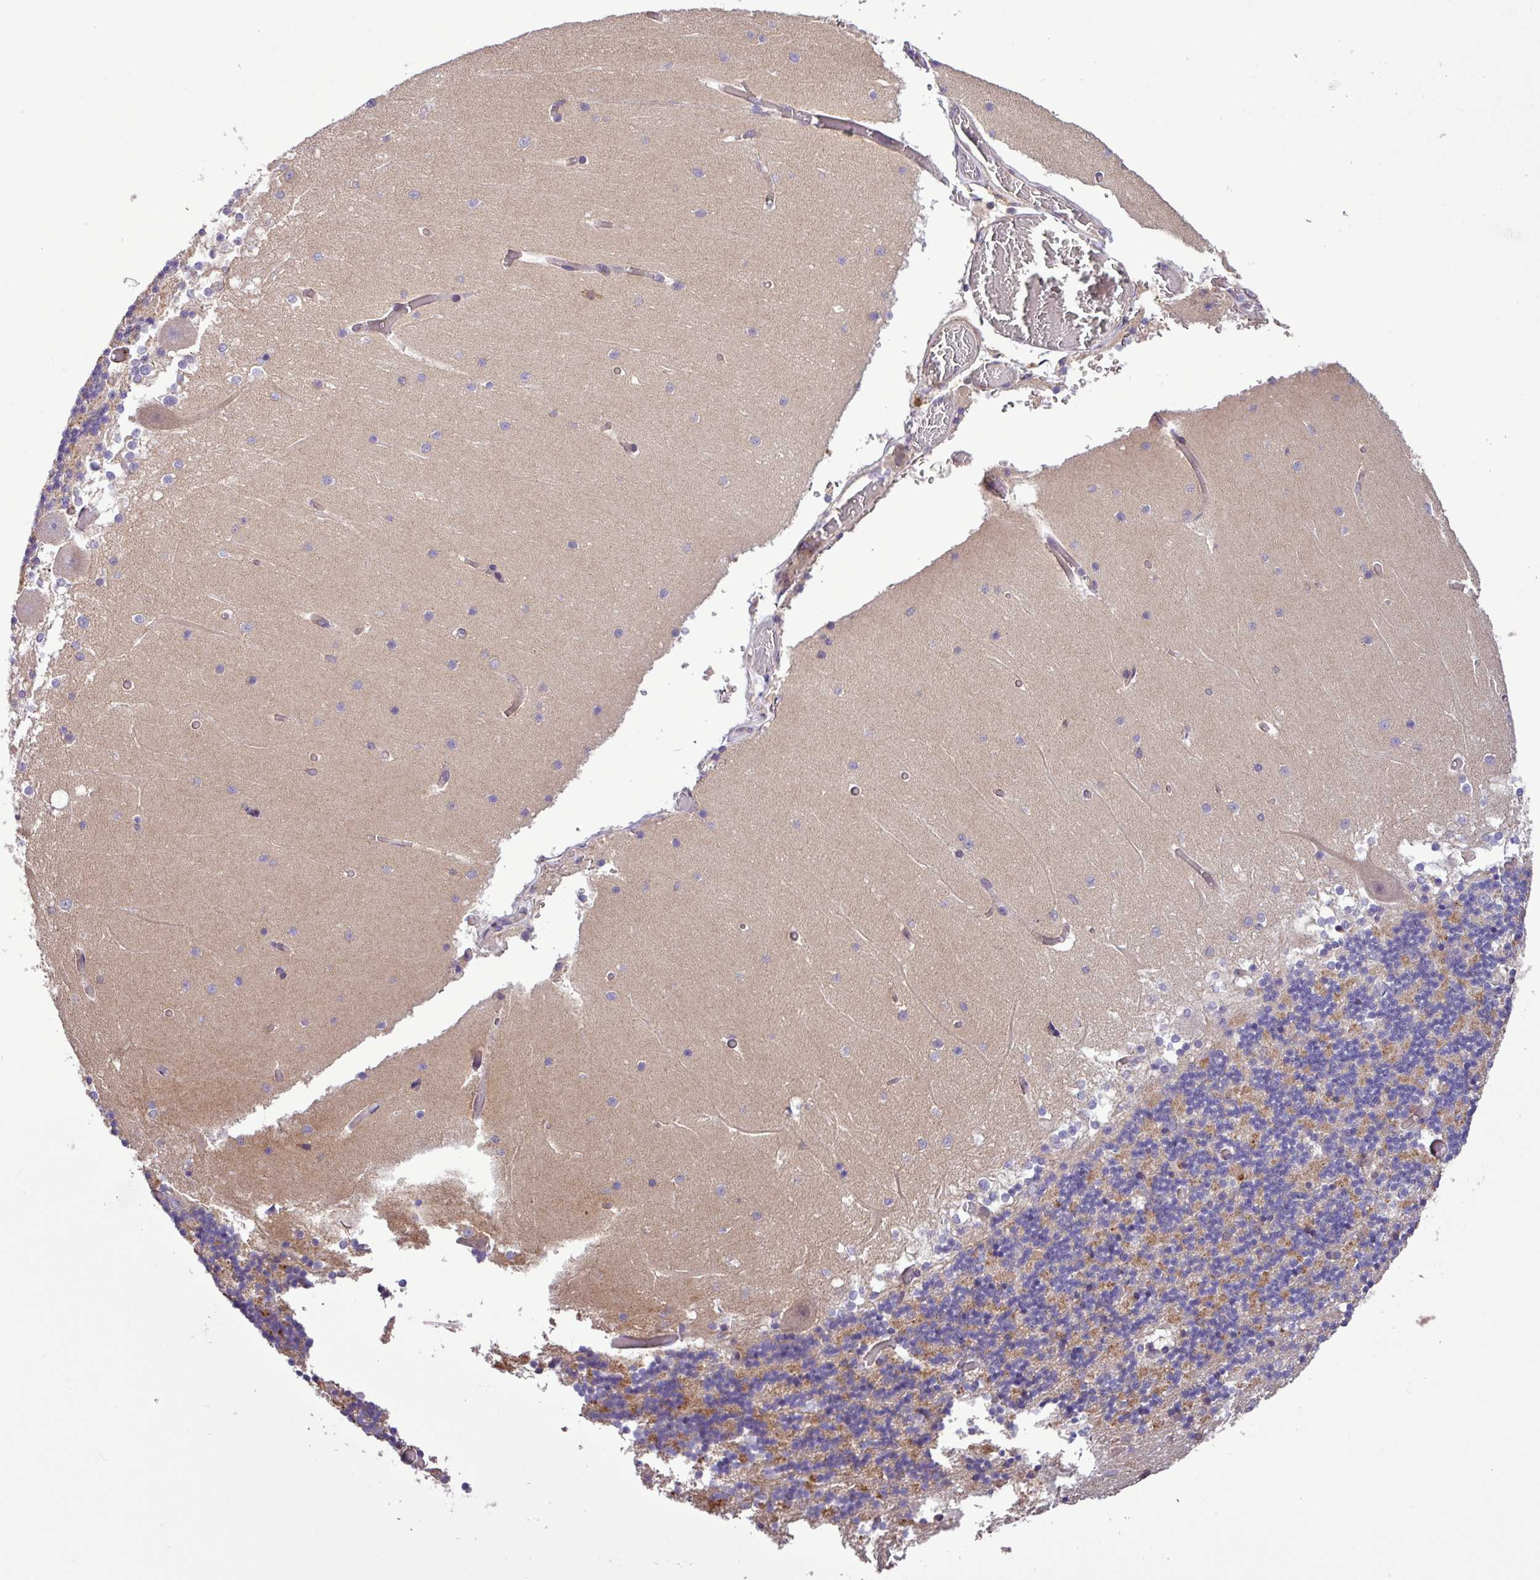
{"staining": {"intensity": "moderate", "quantity": "25%-75%", "location": "cytoplasmic/membranous"}, "tissue": "cerebellum", "cell_type": "Cells in granular layer", "image_type": "normal", "snomed": [{"axis": "morphology", "description": "Normal tissue, NOS"}, {"axis": "topography", "description": "Cerebellum"}], "caption": "This is an image of immunohistochemistry (IHC) staining of unremarkable cerebellum, which shows moderate expression in the cytoplasmic/membranous of cells in granular layer.", "gene": "CARHSP1", "patient": {"sex": "female", "age": 28}}